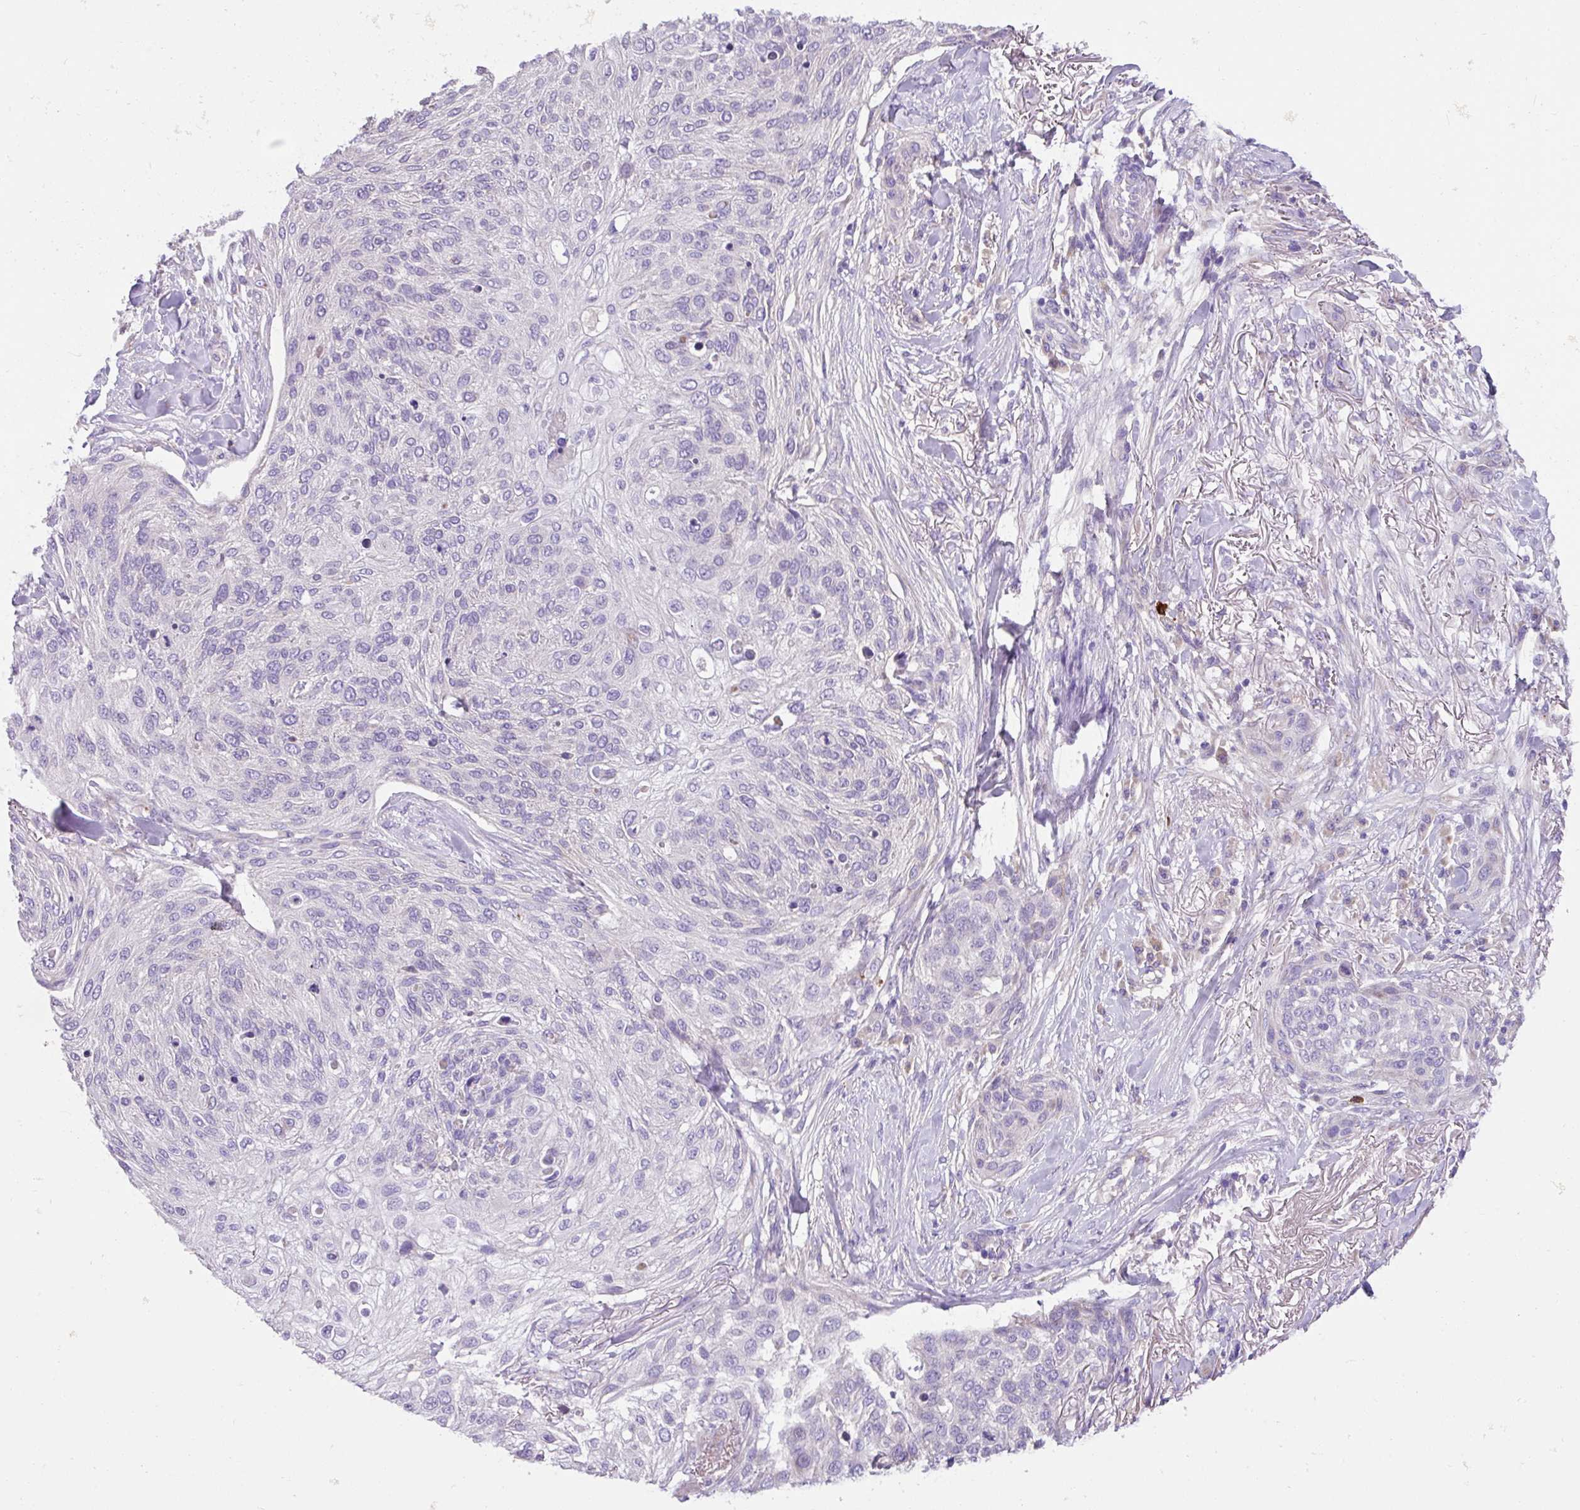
{"staining": {"intensity": "negative", "quantity": "none", "location": "none"}, "tissue": "skin cancer", "cell_type": "Tumor cells", "image_type": "cancer", "snomed": [{"axis": "morphology", "description": "Squamous cell carcinoma, NOS"}, {"axis": "topography", "description": "Skin"}], "caption": "This image is of skin squamous cell carcinoma stained with immunohistochemistry to label a protein in brown with the nuclei are counter-stained blue. There is no staining in tumor cells.", "gene": "CRISP3", "patient": {"sex": "female", "age": 87}}